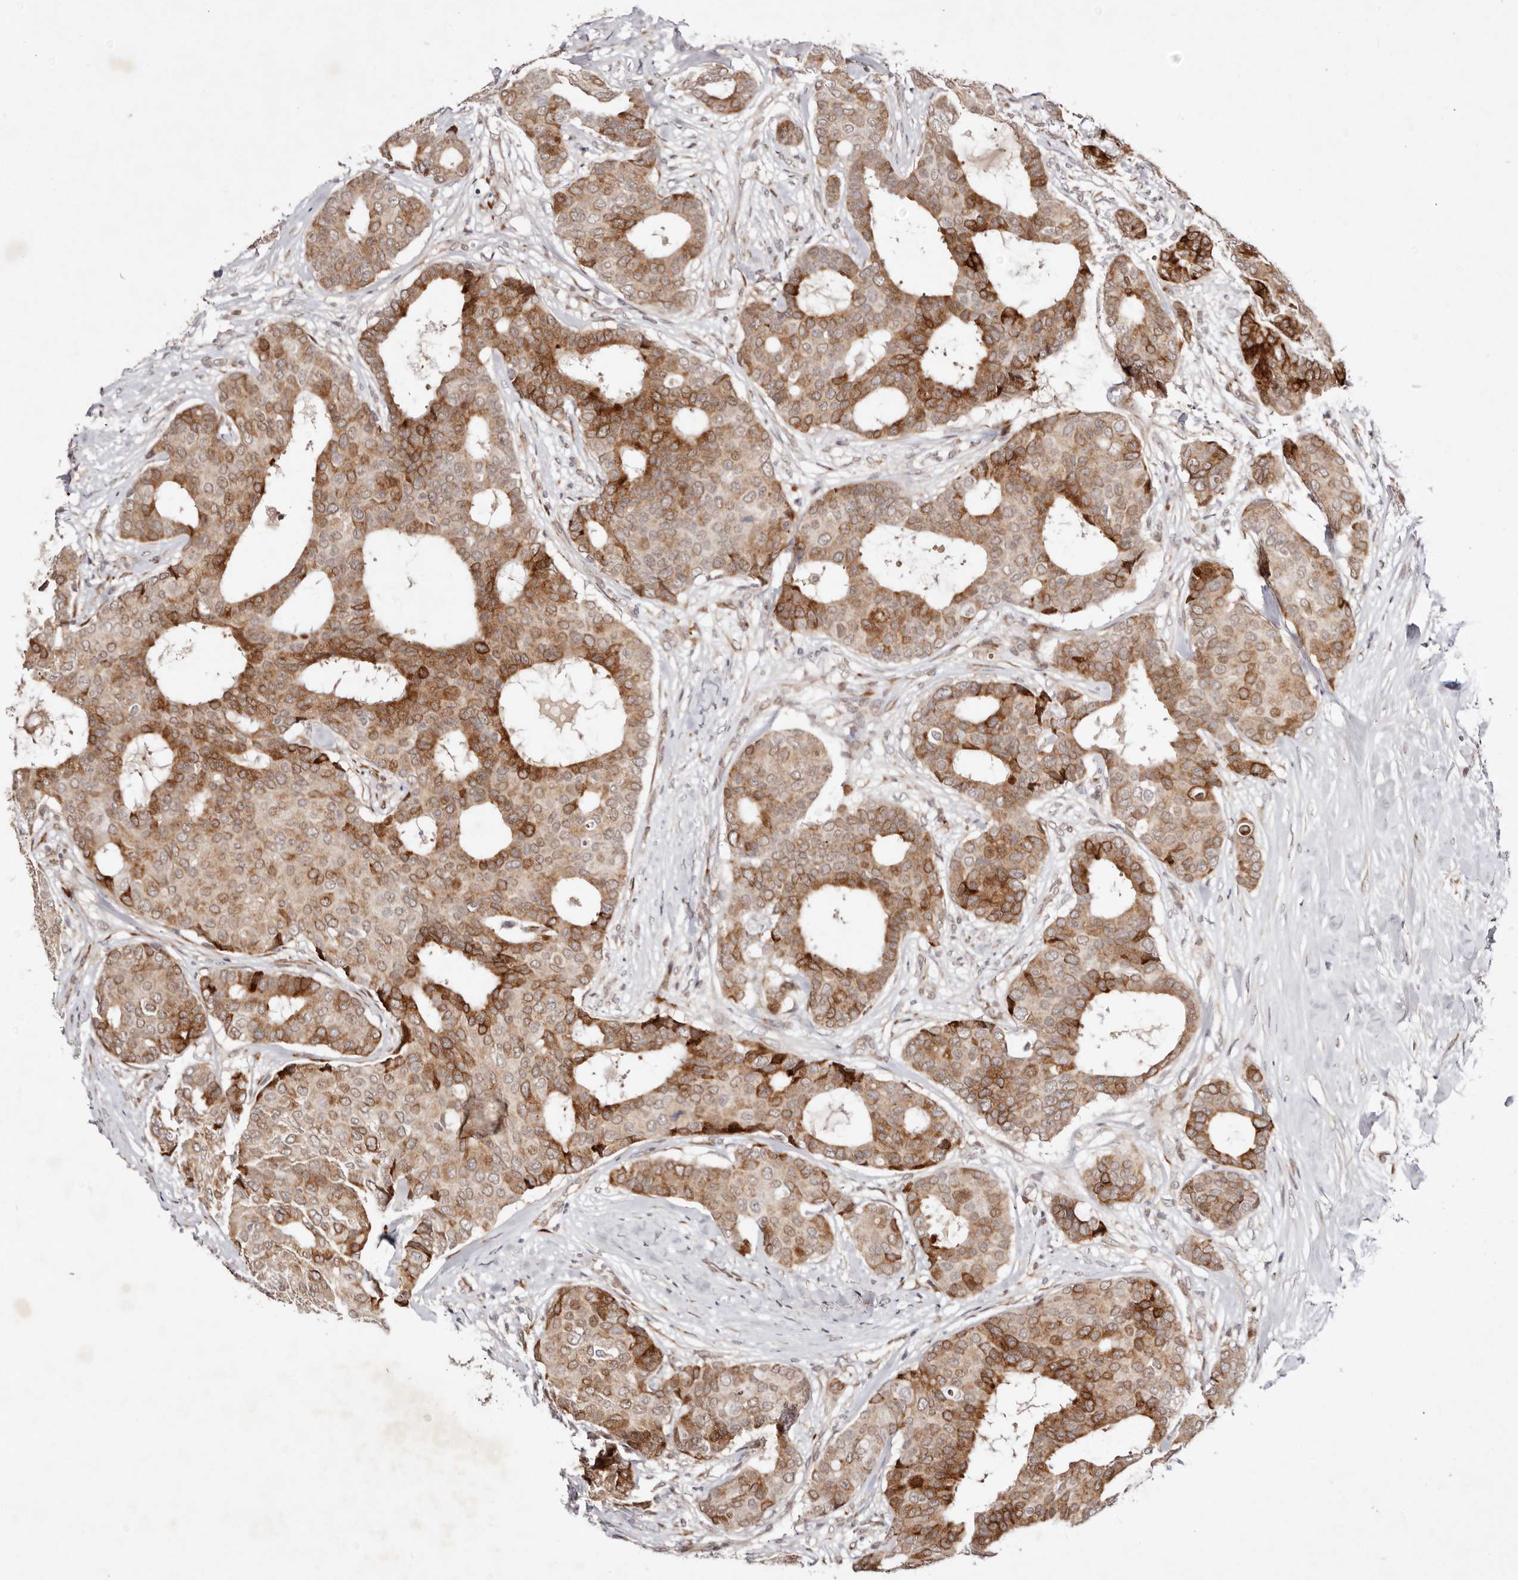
{"staining": {"intensity": "strong", "quantity": ">75%", "location": "cytoplasmic/membranous"}, "tissue": "breast cancer", "cell_type": "Tumor cells", "image_type": "cancer", "snomed": [{"axis": "morphology", "description": "Duct carcinoma"}, {"axis": "topography", "description": "Breast"}], "caption": "Brown immunohistochemical staining in breast intraductal carcinoma displays strong cytoplasmic/membranous expression in about >75% of tumor cells.", "gene": "BCL2L15", "patient": {"sex": "female", "age": 75}}